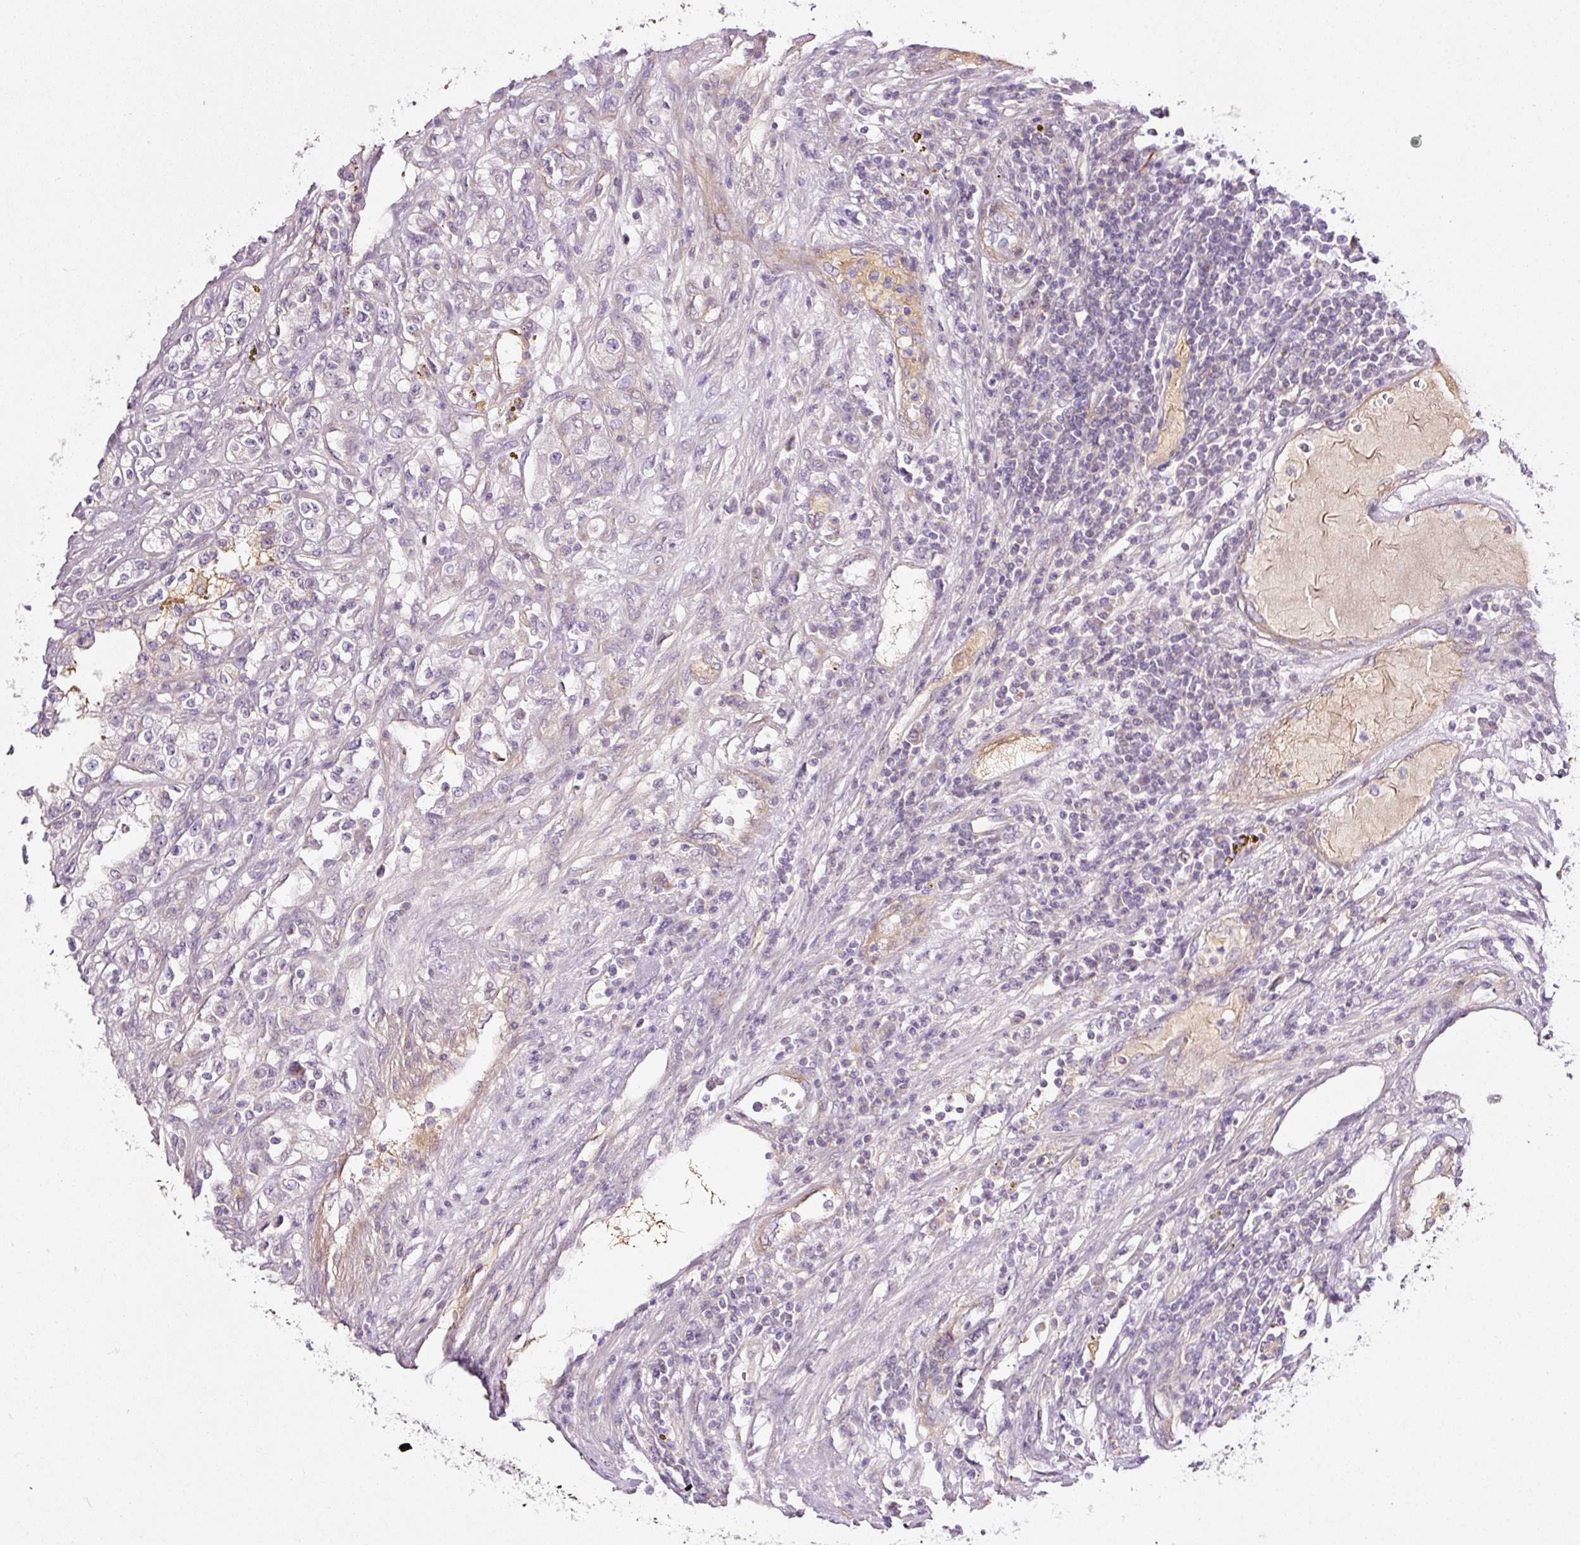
{"staining": {"intensity": "negative", "quantity": "none", "location": "none"}, "tissue": "renal cancer", "cell_type": "Tumor cells", "image_type": "cancer", "snomed": [{"axis": "morphology", "description": "Adenocarcinoma, NOS"}, {"axis": "topography", "description": "Kidney"}], "caption": "Tumor cells show no significant expression in adenocarcinoma (renal).", "gene": "KPNA5", "patient": {"sex": "female", "age": 52}}